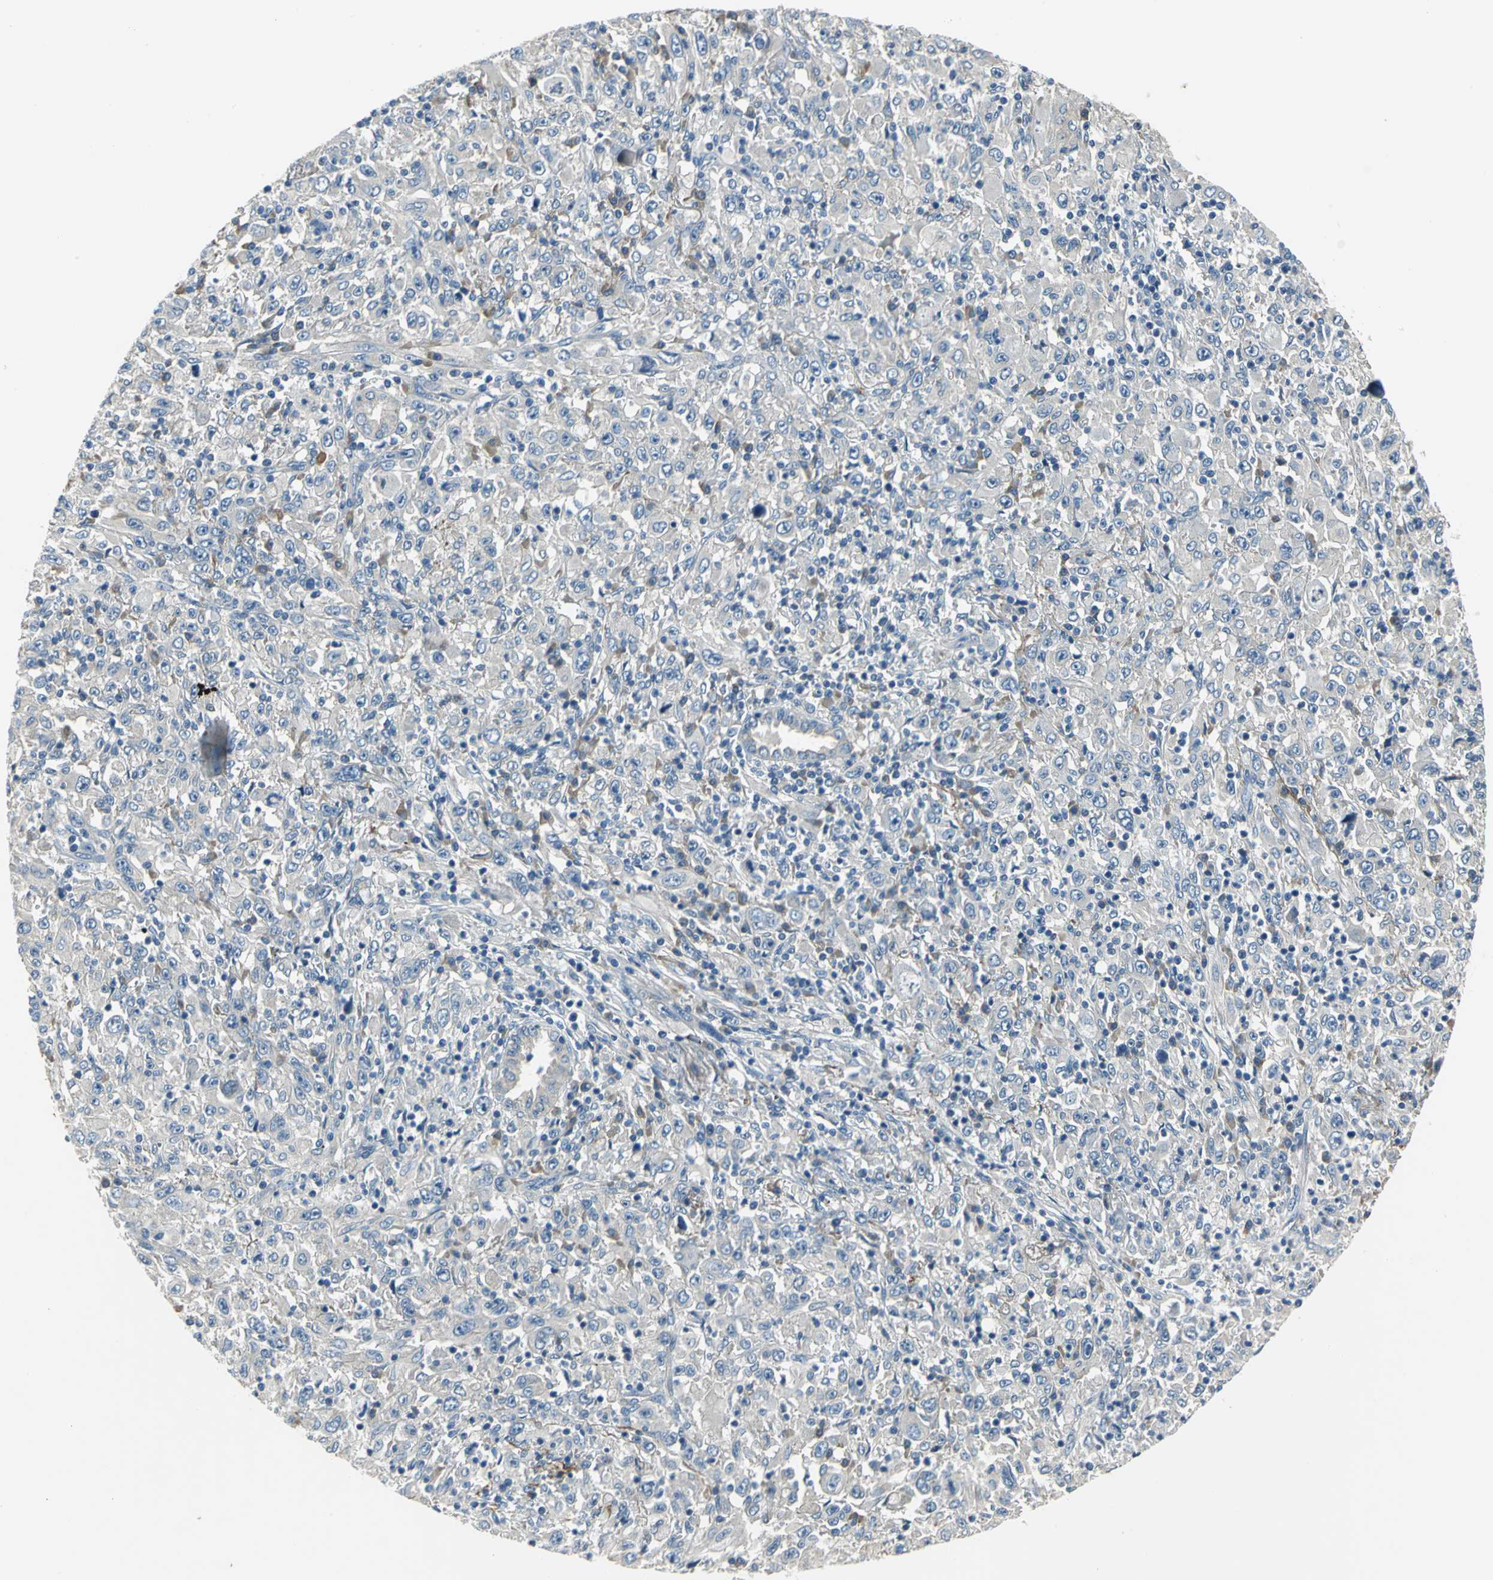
{"staining": {"intensity": "negative", "quantity": "none", "location": "none"}, "tissue": "melanoma", "cell_type": "Tumor cells", "image_type": "cancer", "snomed": [{"axis": "morphology", "description": "Malignant melanoma, Metastatic site"}, {"axis": "topography", "description": "Skin"}], "caption": "Immunohistochemistry histopathology image of neoplastic tissue: malignant melanoma (metastatic site) stained with DAB shows no significant protein positivity in tumor cells.", "gene": "SLC16A7", "patient": {"sex": "female", "age": 56}}